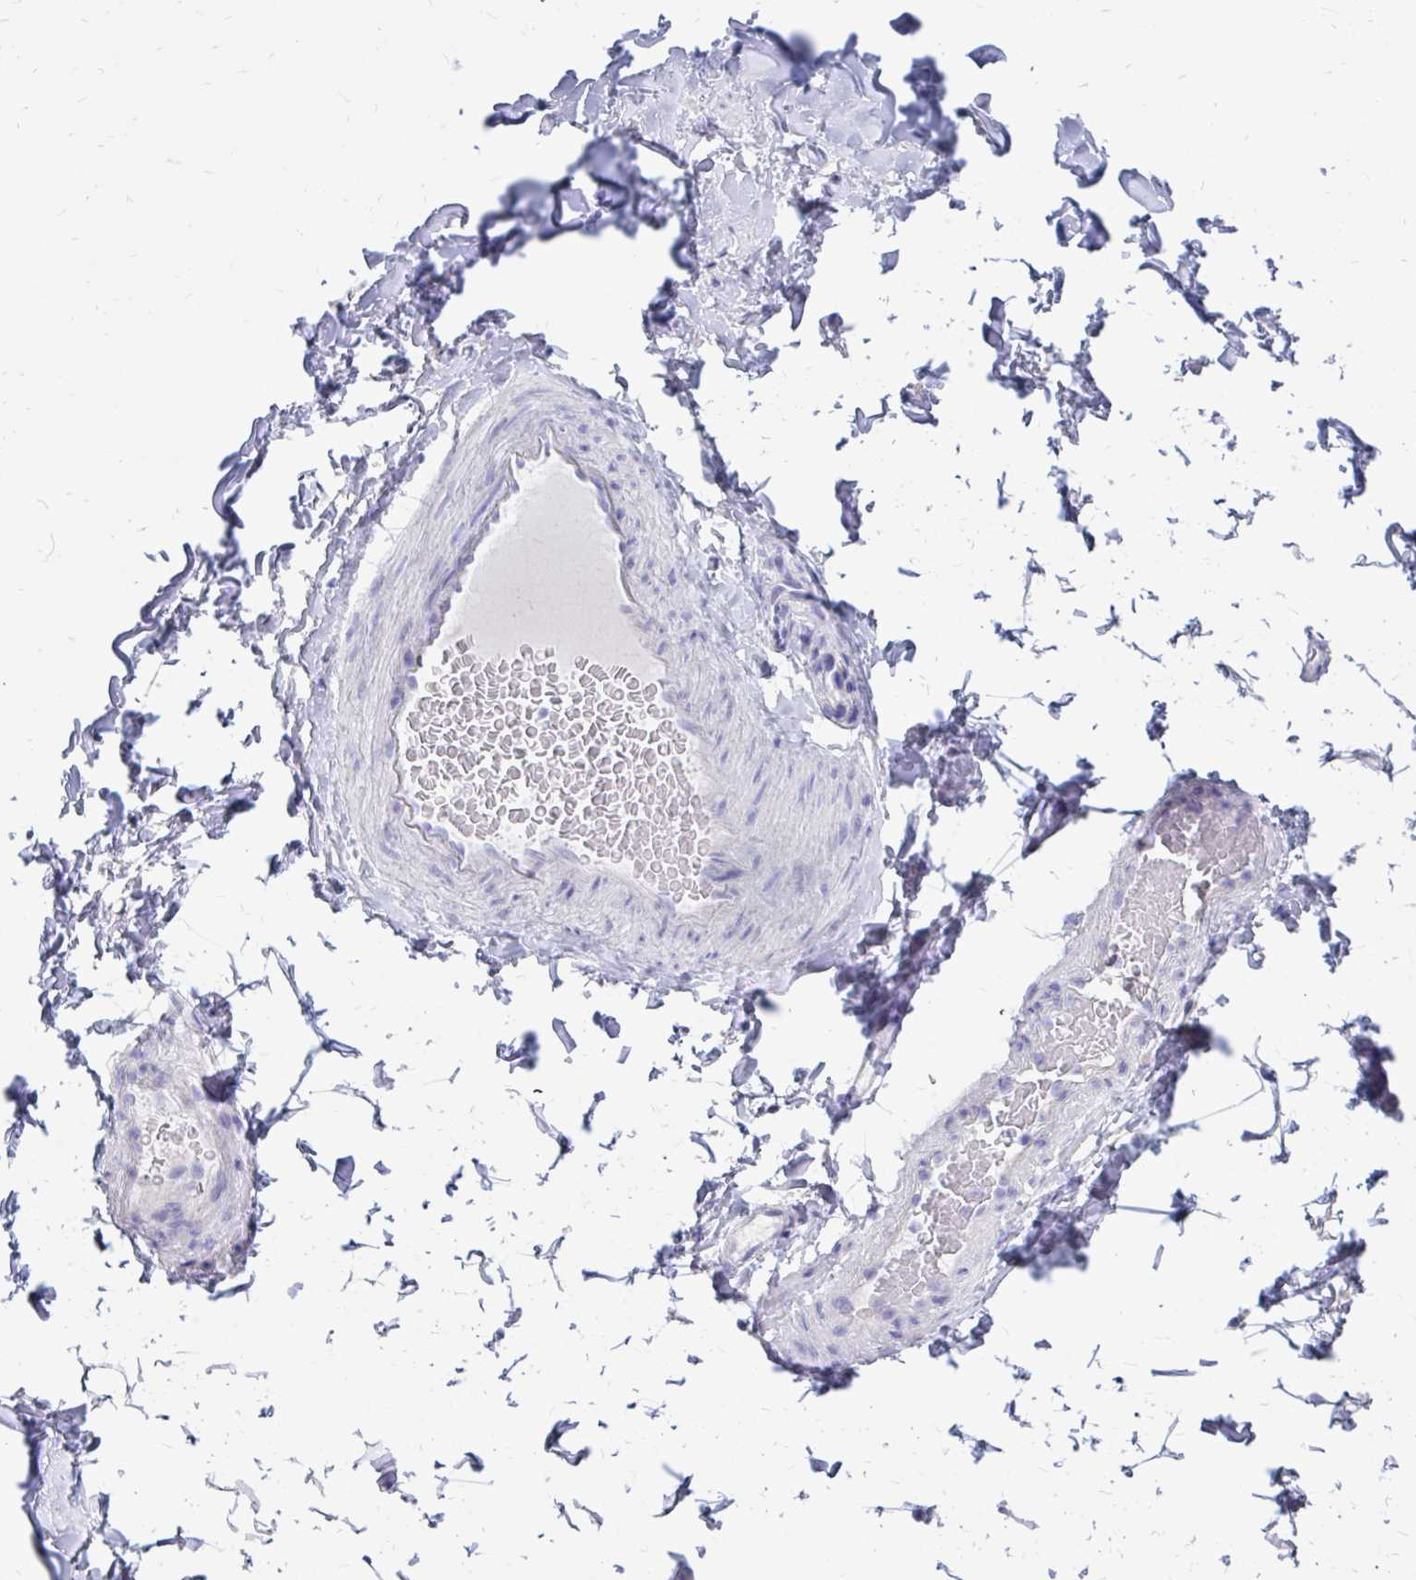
{"staining": {"intensity": "negative", "quantity": "none", "location": "none"}, "tissue": "adipose tissue", "cell_type": "Adipocytes", "image_type": "normal", "snomed": [{"axis": "morphology", "description": "Normal tissue, NOS"}, {"axis": "topography", "description": "Vascular tissue"}, {"axis": "topography", "description": "Peripheral nerve tissue"}], "caption": "The histopathology image displays no staining of adipocytes in normal adipose tissue. The staining is performed using DAB (3,3'-diaminobenzidine) brown chromogen with nuclei counter-stained in using hematoxylin.", "gene": "IGSF5", "patient": {"sex": "male", "age": 41}}